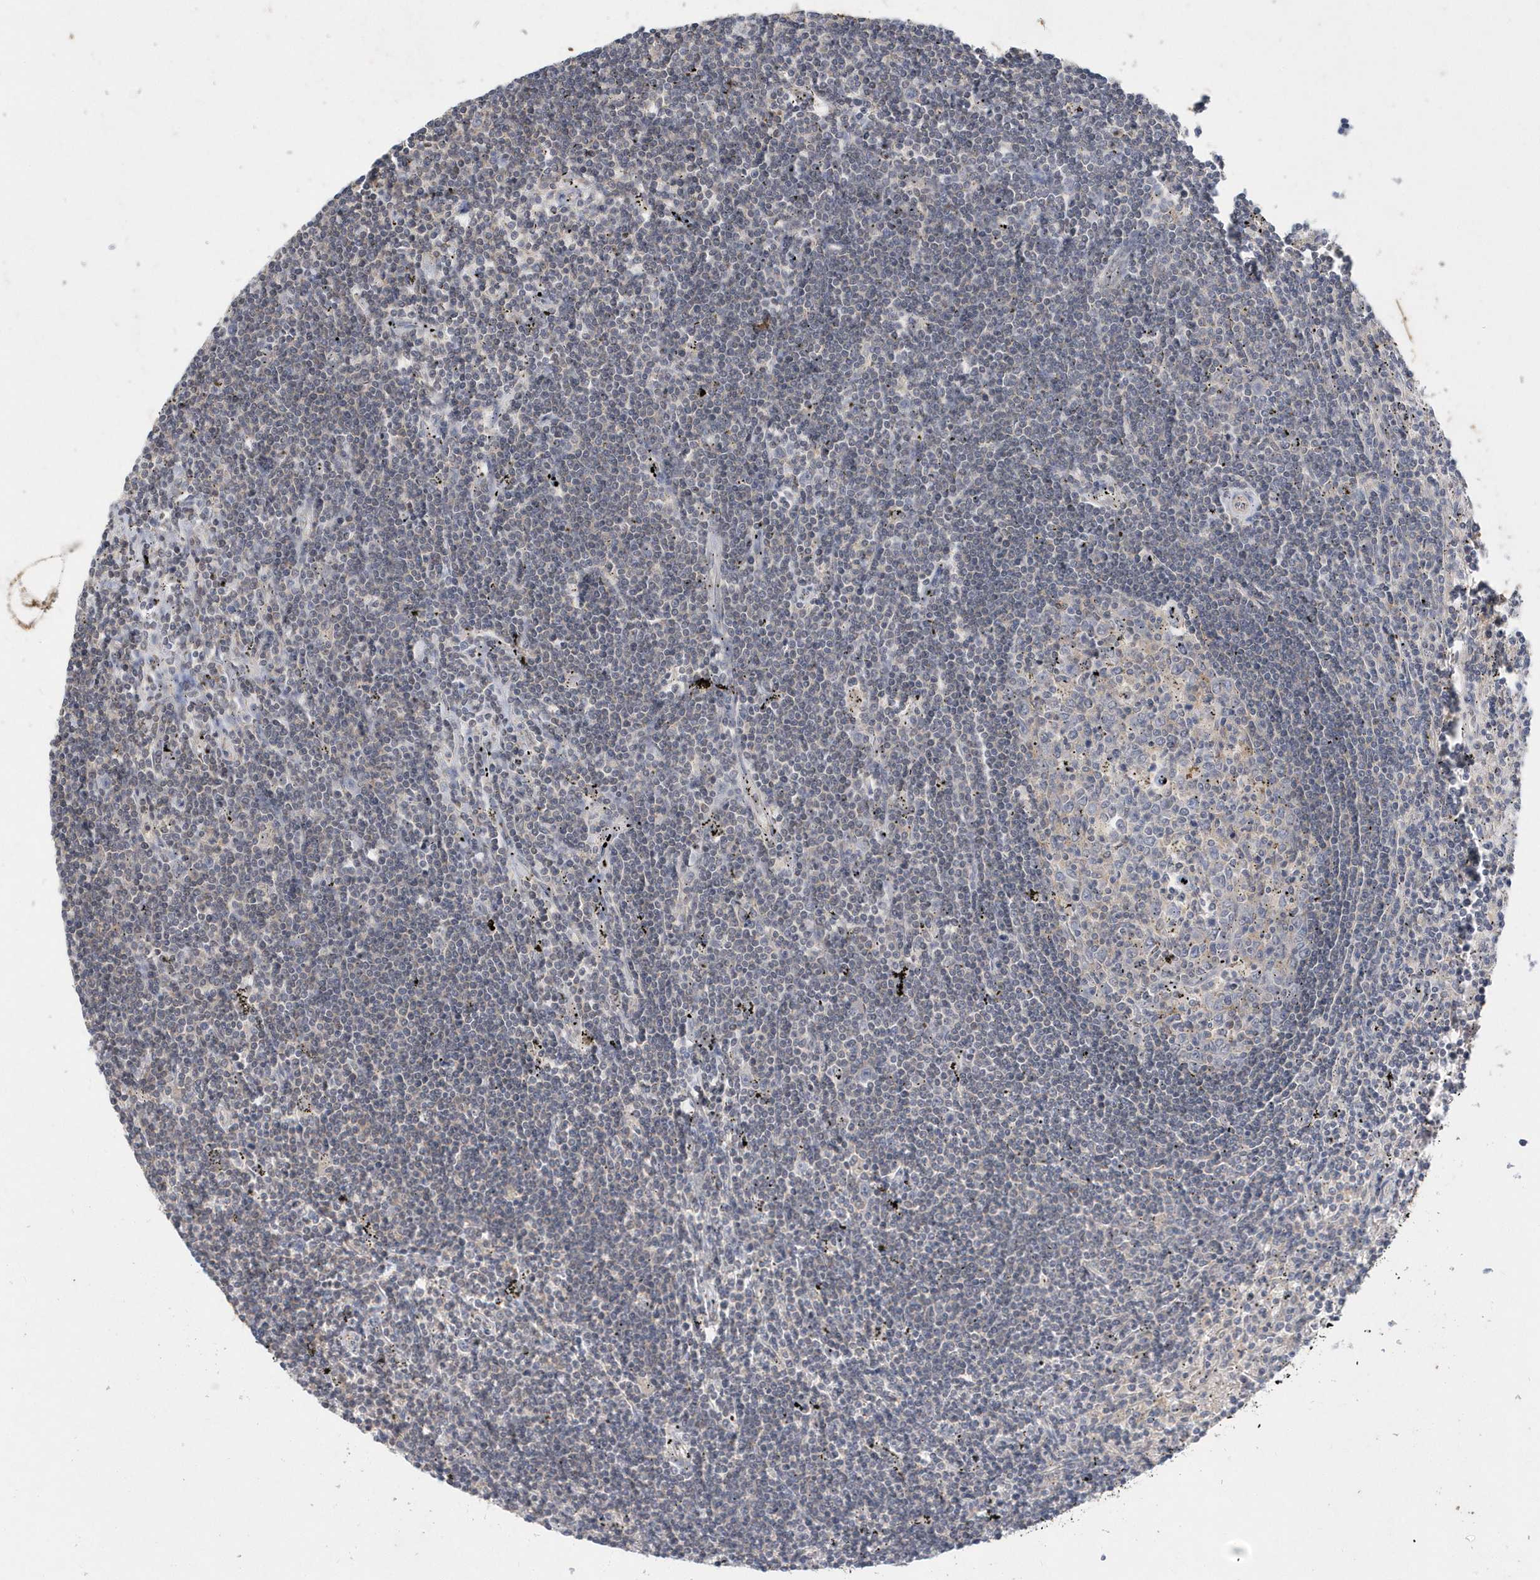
{"staining": {"intensity": "weak", "quantity": "<25%", "location": "cytoplasmic/membranous"}, "tissue": "lymphoma", "cell_type": "Tumor cells", "image_type": "cancer", "snomed": [{"axis": "morphology", "description": "Malignant lymphoma, non-Hodgkin's type, Low grade"}, {"axis": "topography", "description": "Spleen"}], "caption": "A high-resolution histopathology image shows IHC staining of lymphoma, which displays no significant staining in tumor cells.", "gene": "AKR7A2", "patient": {"sex": "male", "age": 76}}